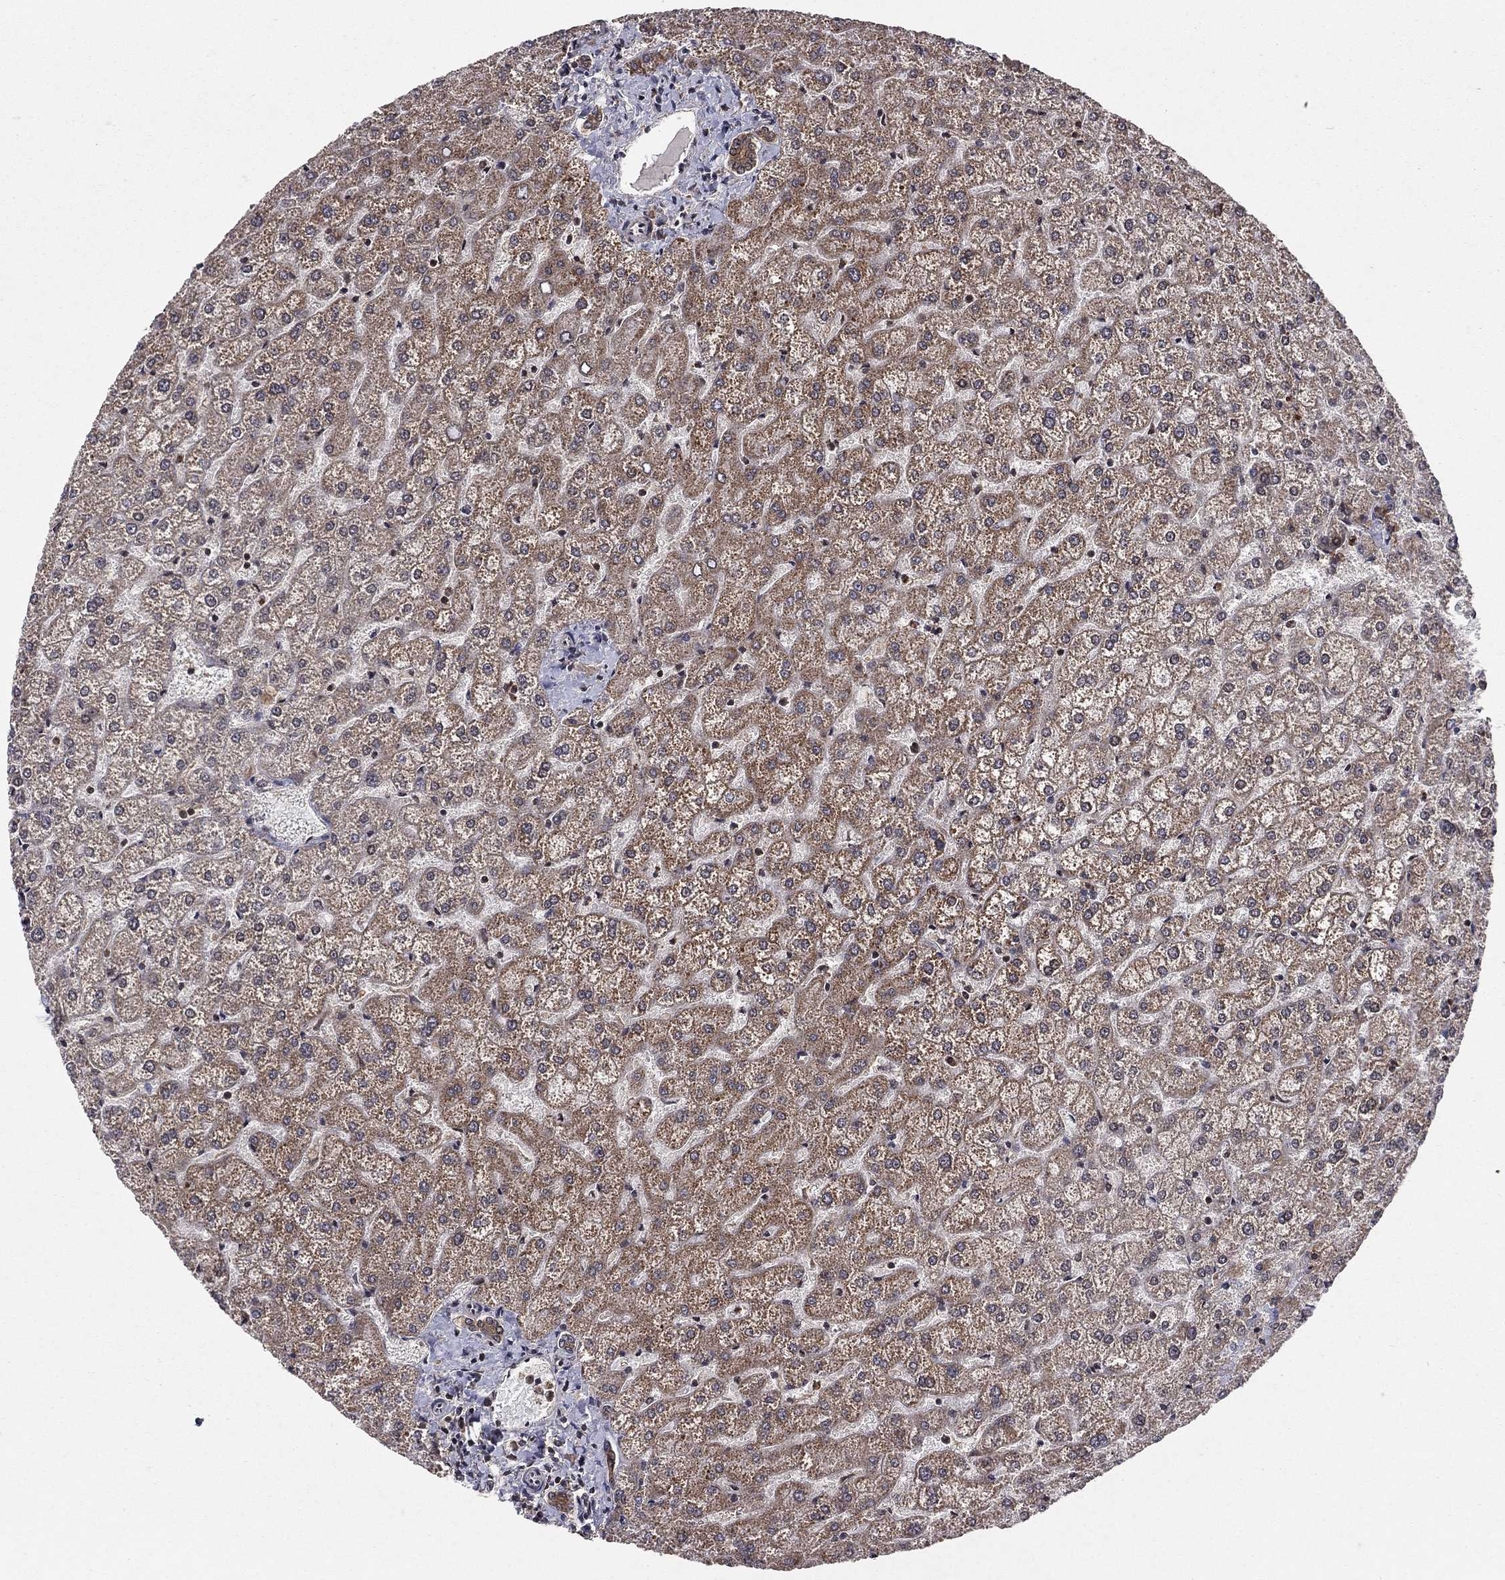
{"staining": {"intensity": "moderate", "quantity": ">75%", "location": "cytoplasmic/membranous"}, "tissue": "liver", "cell_type": "Cholangiocytes", "image_type": "normal", "snomed": [{"axis": "morphology", "description": "Normal tissue, NOS"}, {"axis": "topography", "description": "Liver"}], "caption": "Unremarkable liver shows moderate cytoplasmic/membranous staining in about >75% of cholangiocytes, visualized by immunohistochemistry.", "gene": "CCDC66", "patient": {"sex": "female", "age": 32}}